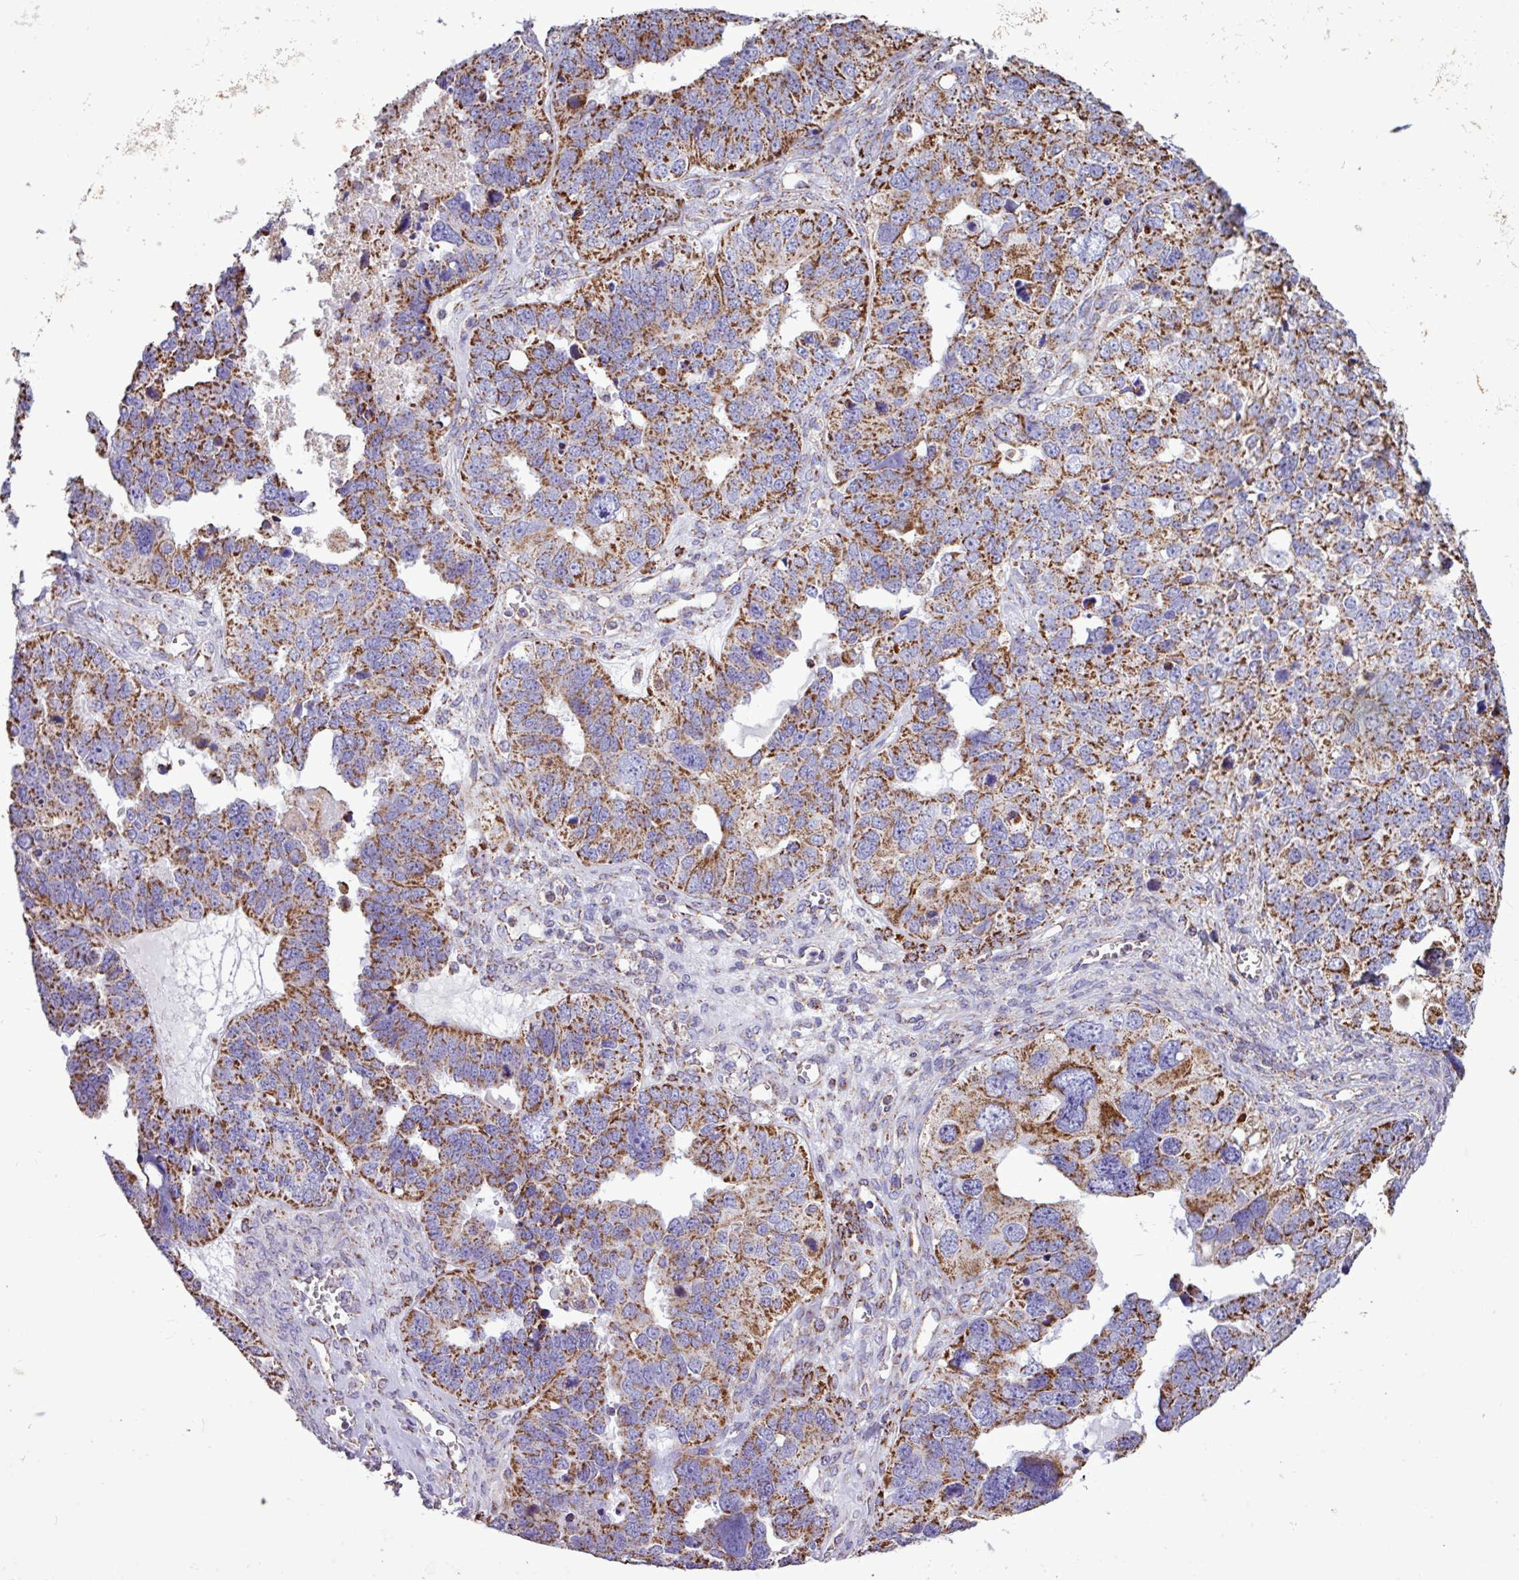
{"staining": {"intensity": "strong", "quantity": ">75%", "location": "cytoplasmic/membranous"}, "tissue": "ovarian cancer", "cell_type": "Tumor cells", "image_type": "cancer", "snomed": [{"axis": "morphology", "description": "Cystadenocarcinoma, serous, NOS"}, {"axis": "topography", "description": "Ovary"}], "caption": "High-magnification brightfield microscopy of ovarian cancer stained with DAB (brown) and counterstained with hematoxylin (blue). tumor cells exhibit strong cytoplasmic/membranous expression is identified in about>75% of cells. The staining is performed using DAB brown chromogen to label protein expression. The nuclei are counter-stained blue using hematoxylin.", "gene": "RTL3", "patient": {"sex": "female", "age": 76}}